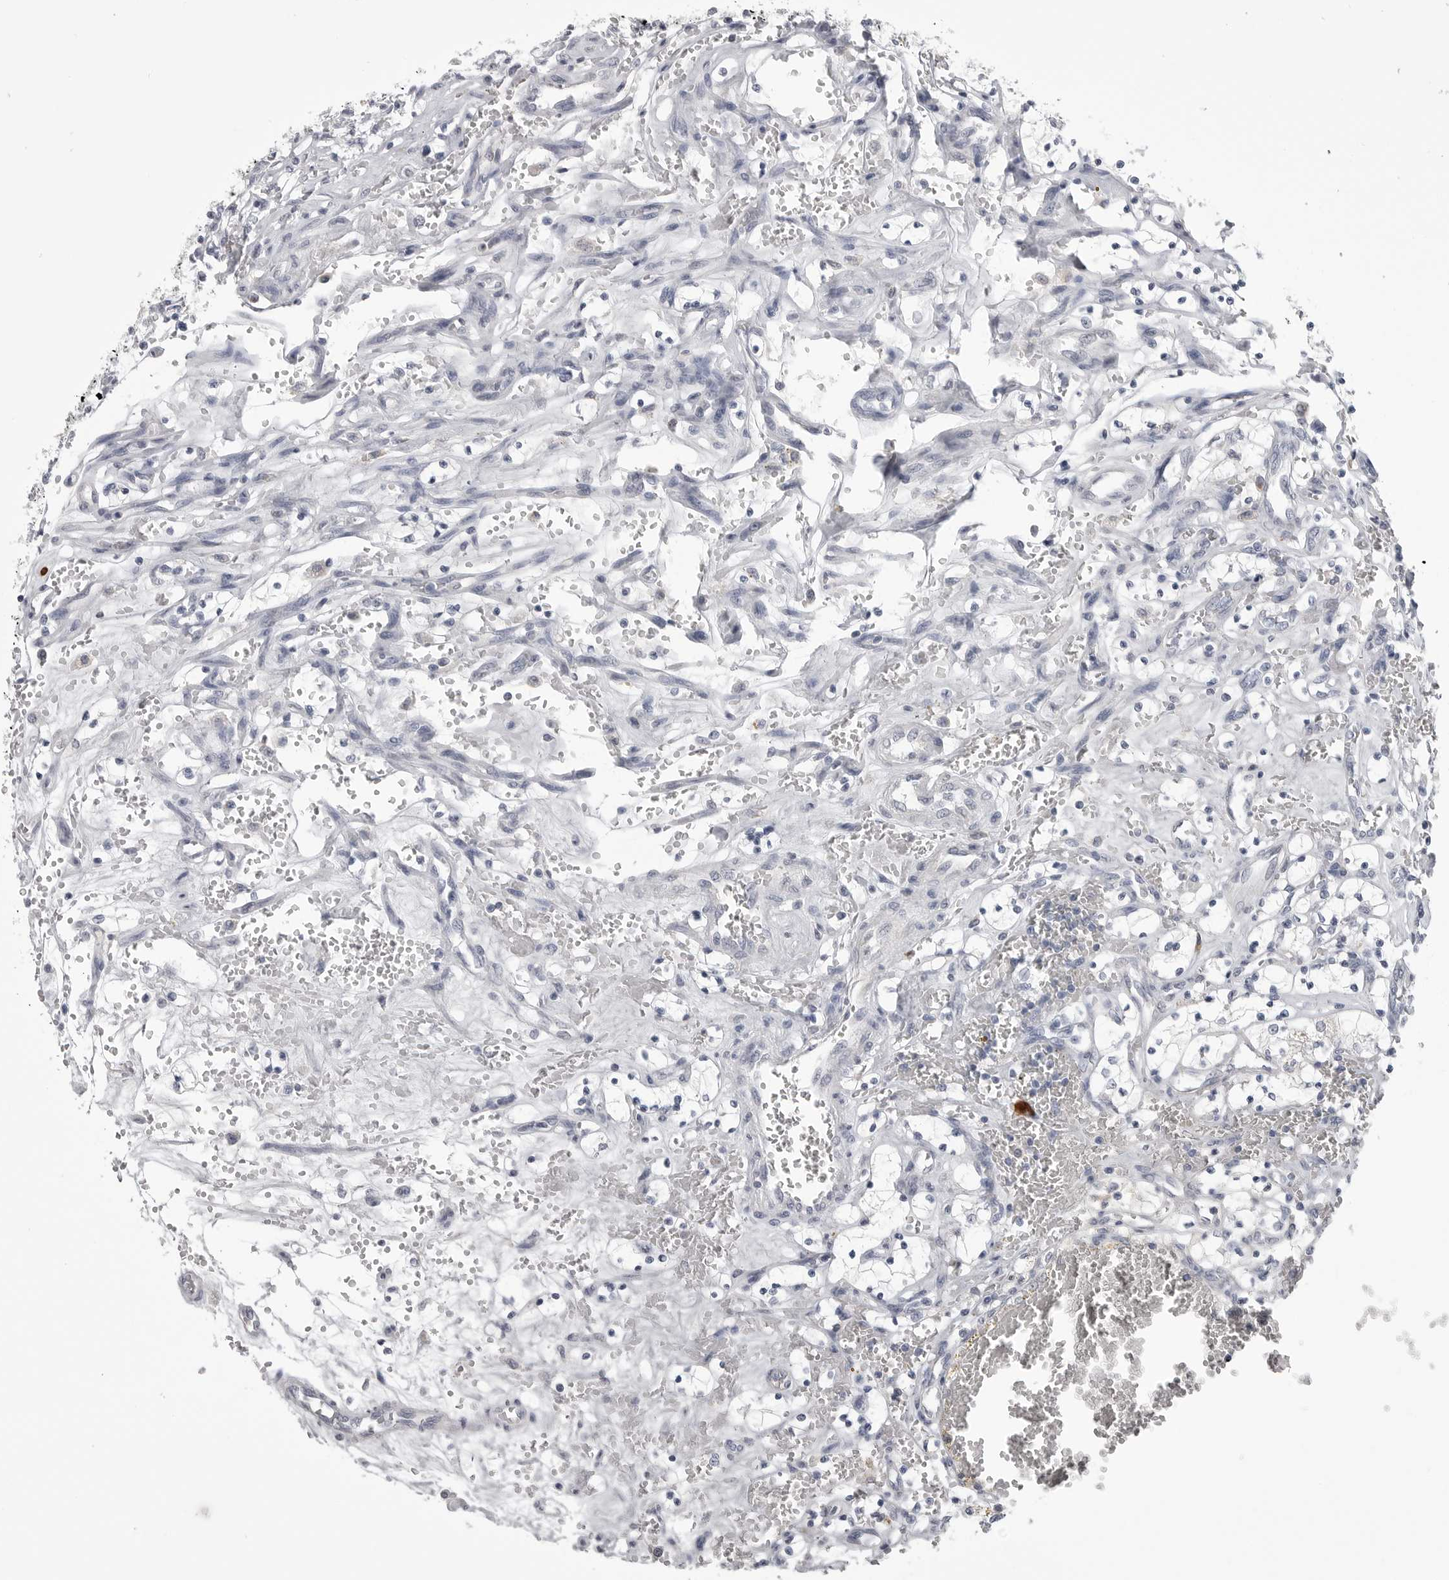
{"staining": {"intensity": "negative", "quantity": "none", "location": "none"}, "tissue": "renal cancer", "cell_type": "Tumor cells", "image_type": "cancer", "snomed": [{"axis": "morphology", "description": "Adenocarcinoma, NOS"}, {"axis": "topography", "description": "Kidney"}], "caption": "Immunohistochemistry (IHC) micrograph of human renal cancer (adenocarcinoma) stained for a protein (brown), which exhibits no expression in tumor cells.", "gene": "FKBP2", "patient": {"sex": "female", "age": 69}}